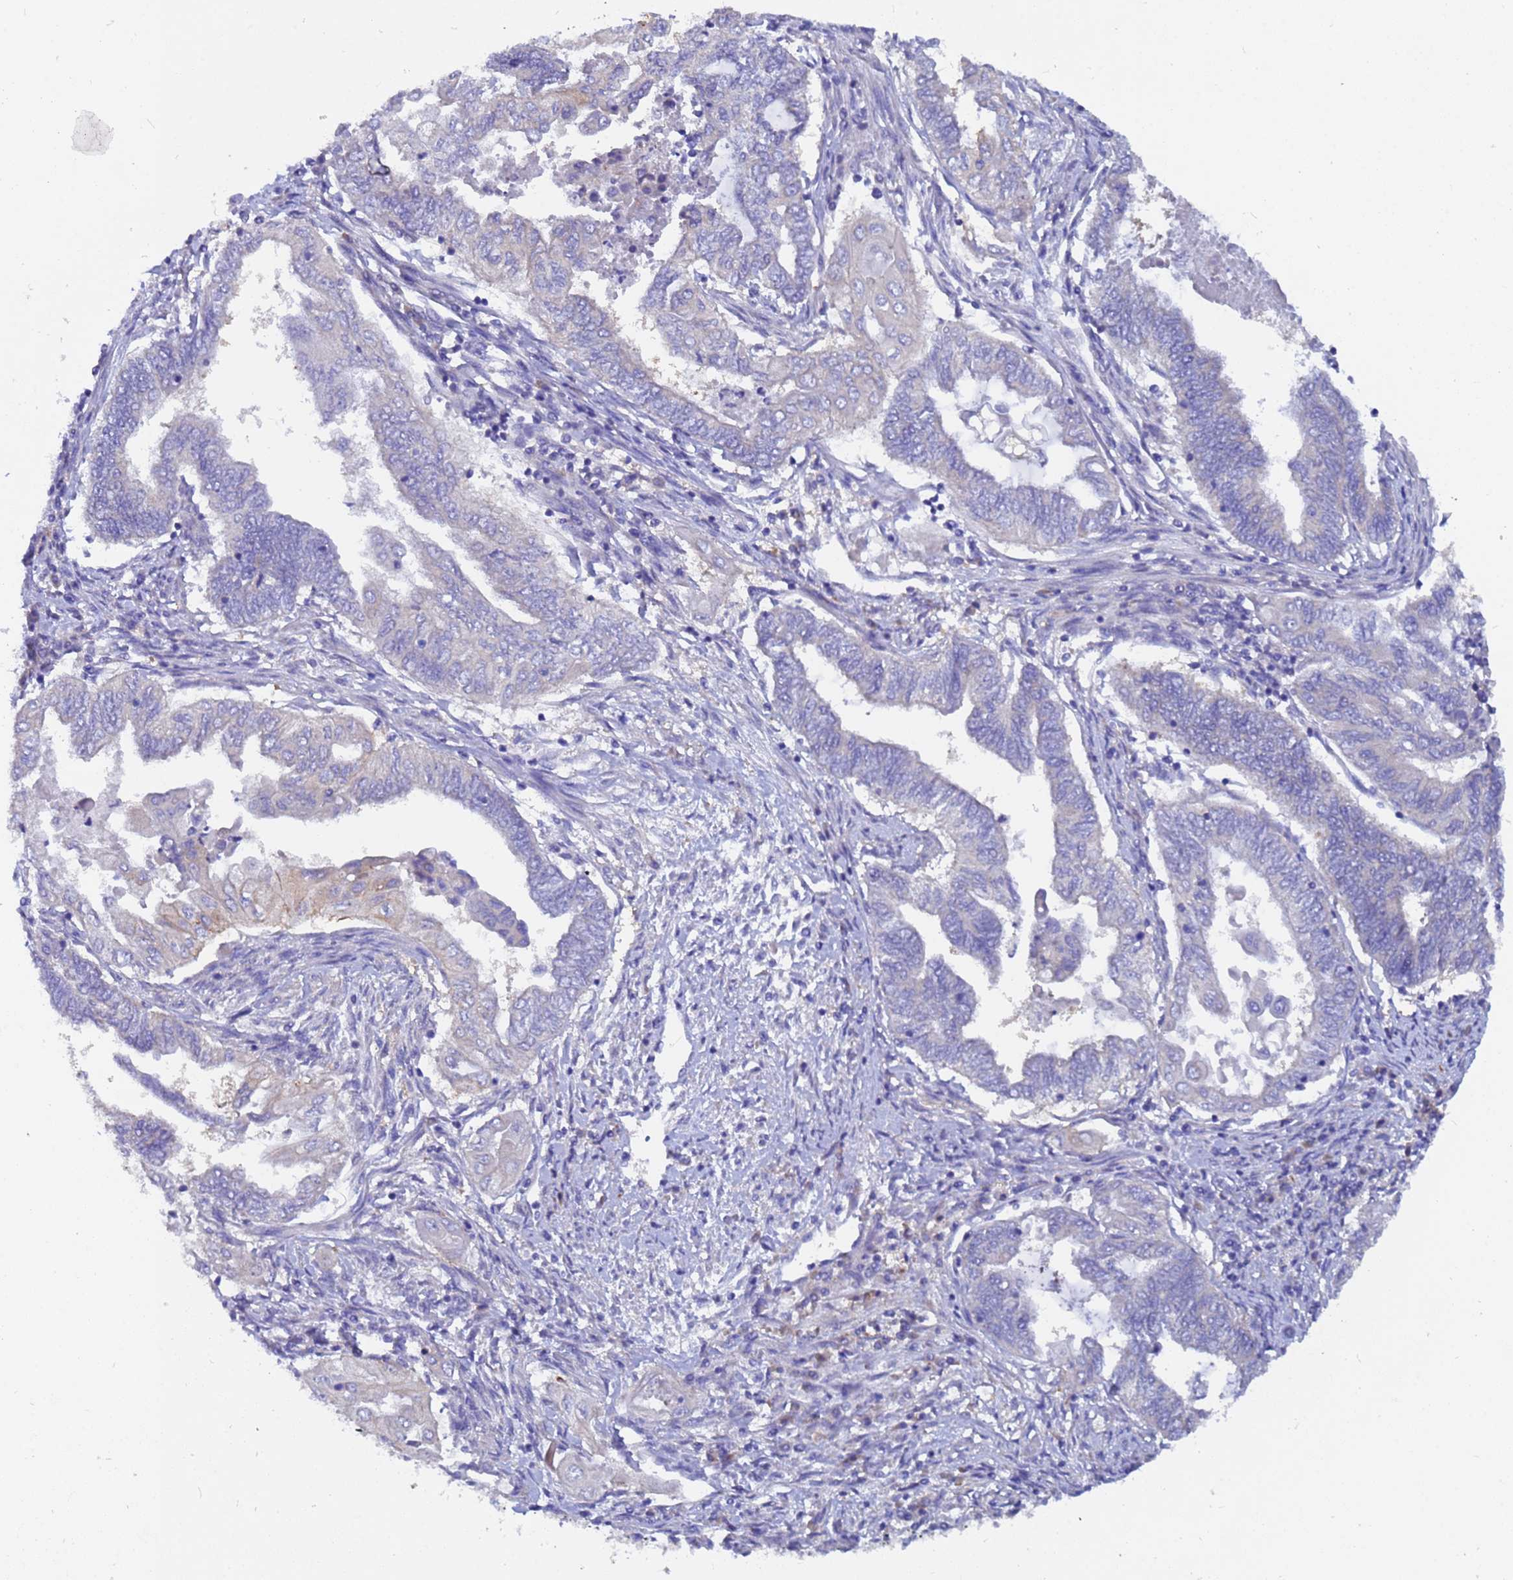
{"staining": {"intensity": "negative", "quantity": "none", "location": "none"}, "tissue": "endometrial cancer", "cell_type": "Tumor cells", "image_type": "cancer", "snomed": [{"axis": "morphology", "description": "Adenocarcinoma, NOS"}, {"axis": "topography", "description": "Uterus"}, {"axis": "topography", "description": "Endometrium"}], "caption": "Adenocarcinoma (endometrial) stained for a protein using IHC displays no staining tumor cells.", "gene": "UBE2O", "patient": {"sex": "female", "age": 70}}